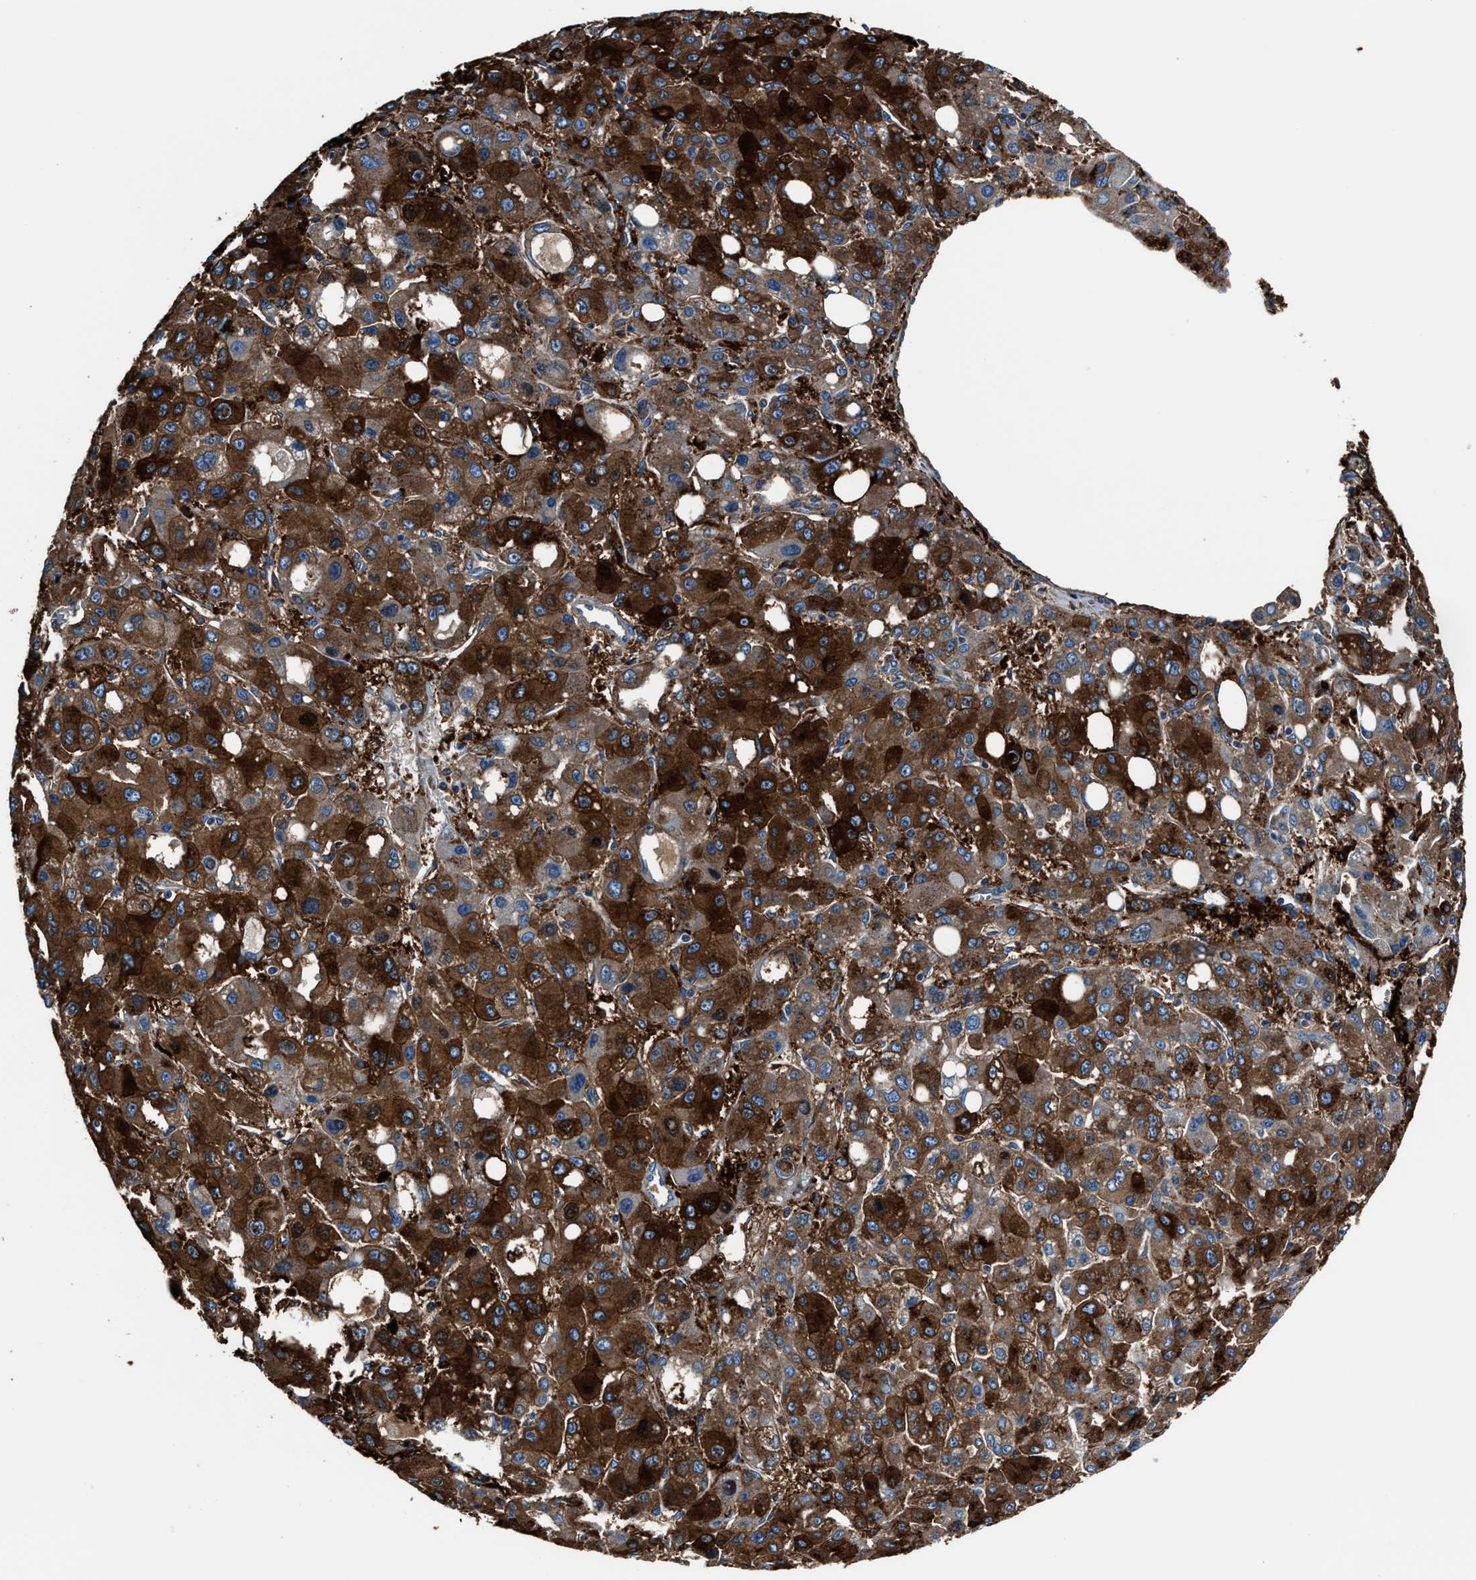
{"staining": {"intensity": "strong", "quantity": ">75%", "location": "cytoplasmic/membranous"}, "tissue": "liver cancer", "cell_type": "Tumor cells", "image_type": "cancer", "snomed": [{"axis": "morphology", "description": "Carcinoma, Hepatocellular, NOS"}, {"axis": "topography", "description": "Liver"}], "caption": "Liver cancer tissue displays strong cytoplasmic/membranous positivity in approximately >75% of tumor cells", "gene": "FTL", "patient": {"sex": "male", "age": 55}}